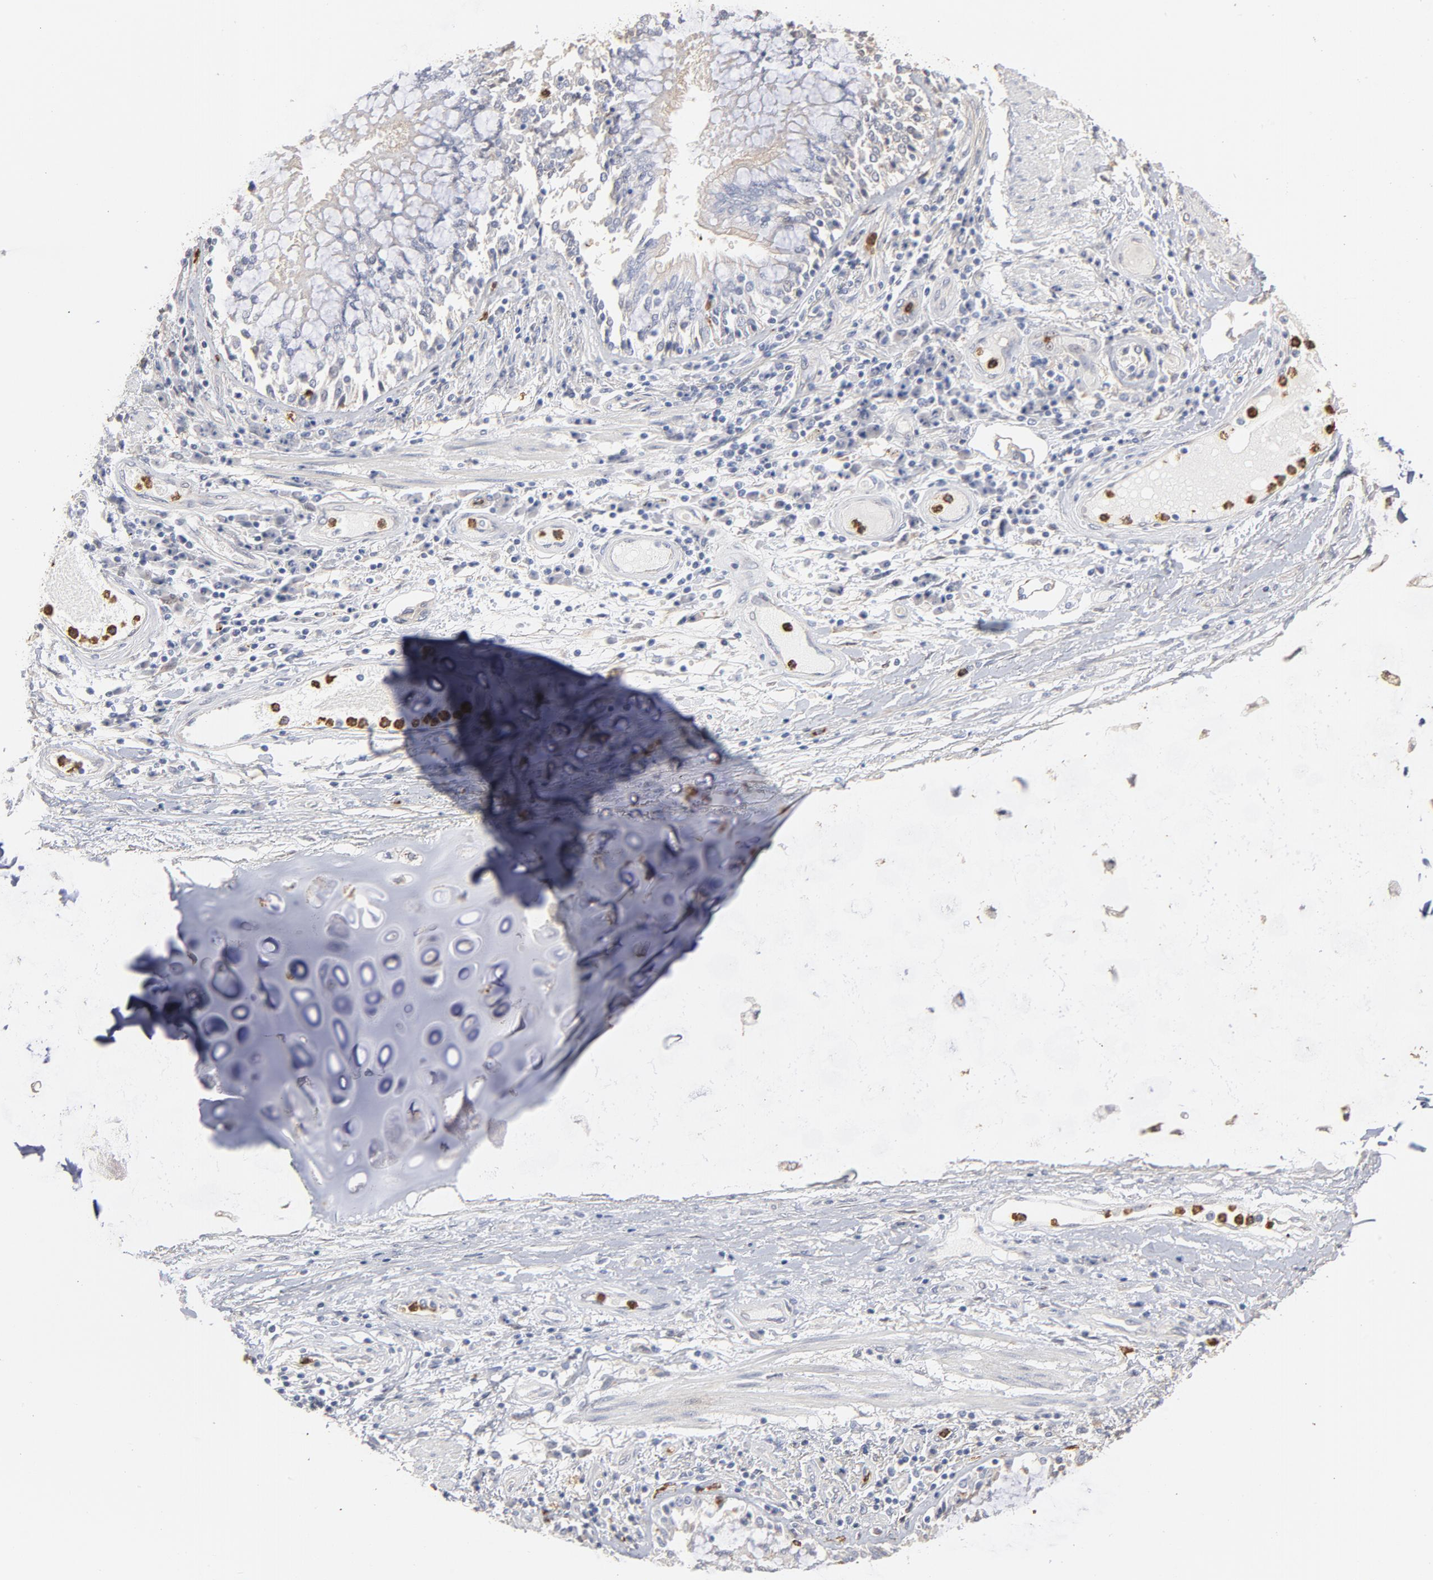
{"staining": {"intensity": "moderate", "quantity": "<25%", "location": "cytoplasmic/membranous"}, "tissue": "adipose tissue", "cell_type": "Adipocytes", "image_type": "normal", "snomed": [{"axis": "morphology", "description": "Normal tissue, NOS"}, {"axis": "morphology", "description": "Adenocarcinoma, NOS"}, {"axis": "topography", "description": "Cartilage tissue"}, {"axis": "topography", "description": "Lung"}], "caption": "Brown immunohistochemical staining in benign human adipose tissue displays moderate cytoplasmic/membranous staining in about <25% of adipocytes.", "gene": "PNMA1", "patient": {"sex": "female", "age": 67}}